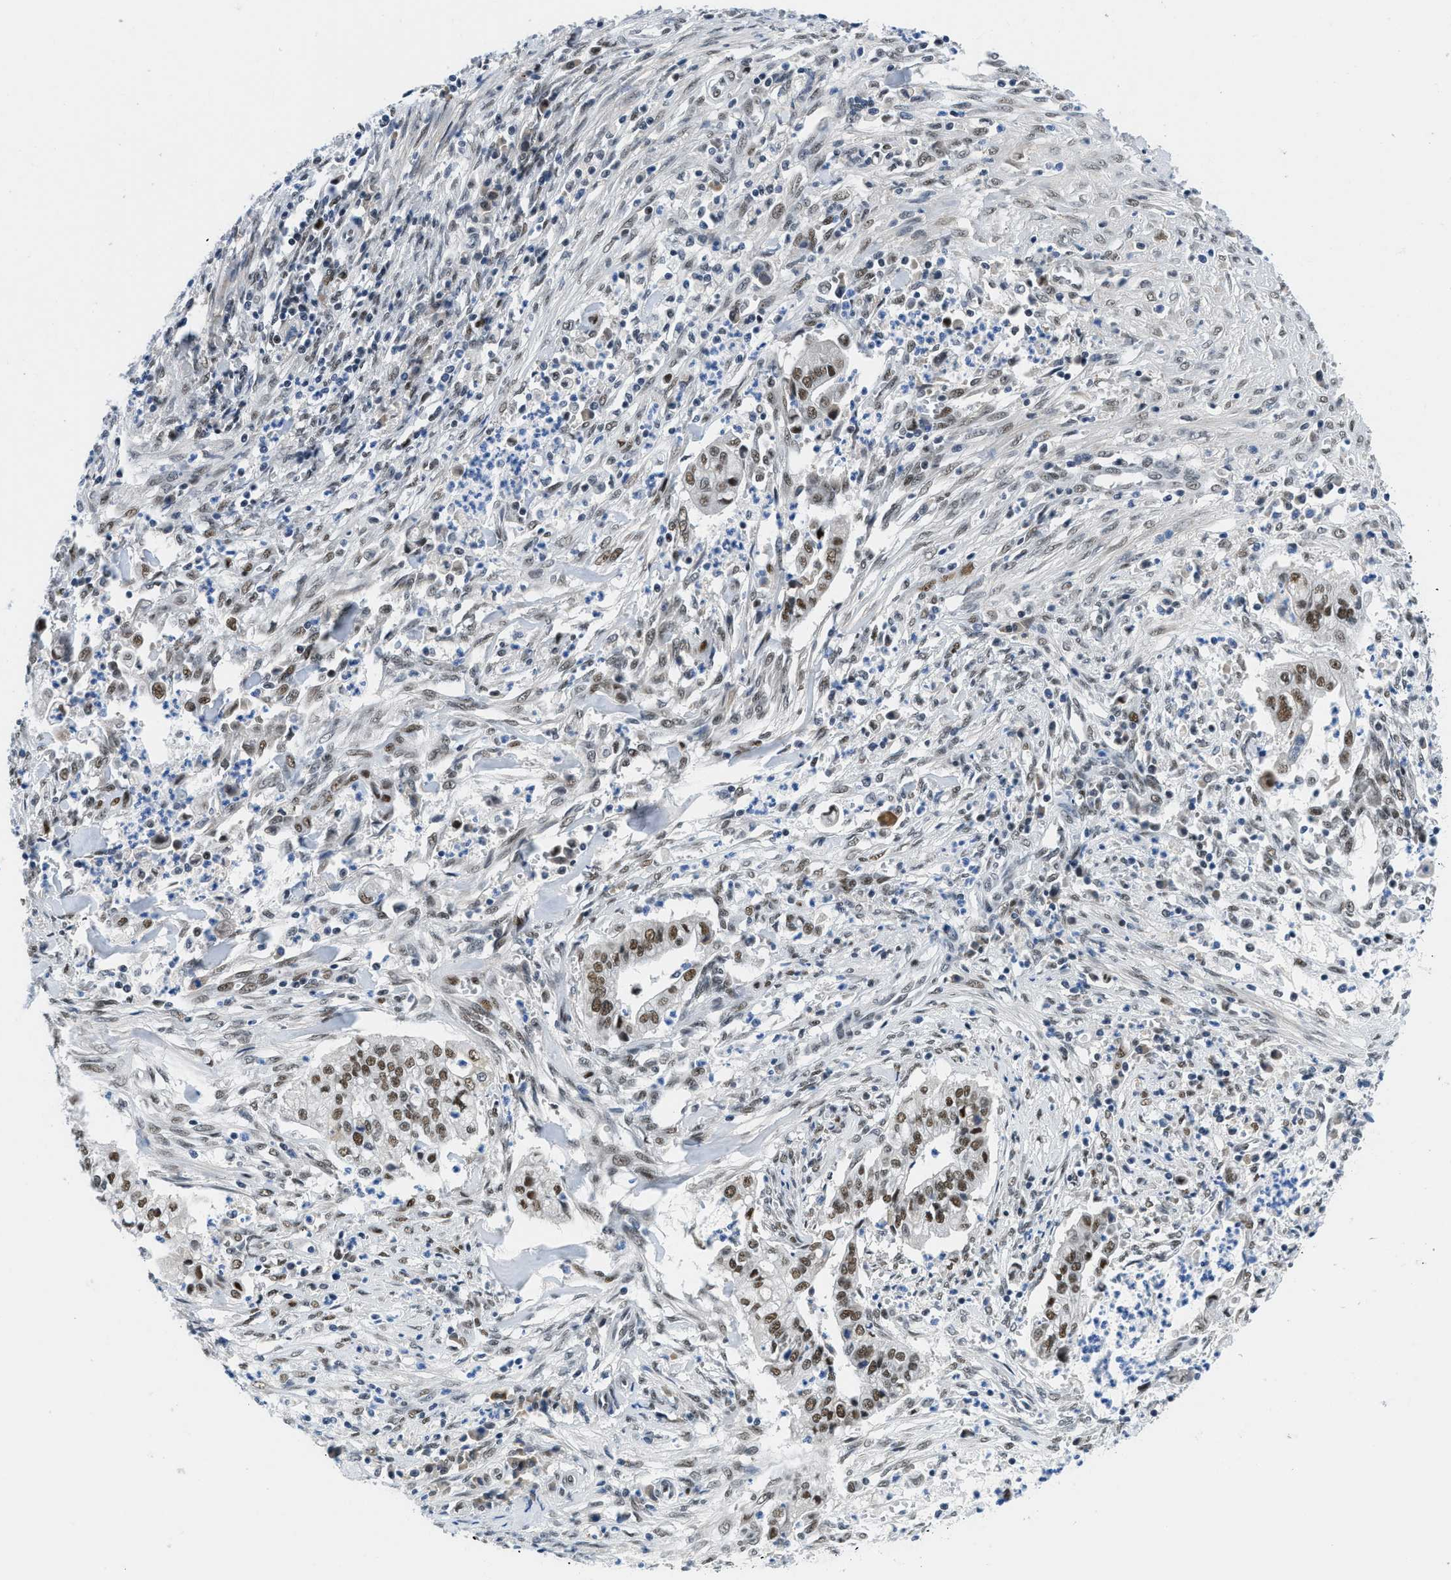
{"staining": {"intensity": "moderate", "quantity": ">75%", "location": "nuclear"}, "tissue": "cervical cancer", "cell_type": "Tumor cells", "image_type": "cancer", "snomed": [{"axis": "morphology", "description": "Adenocarcinoma, NOS"}, {"axis": "topography", "description": "Cervix"}], "caption": "Protein staining of adenocarcinoma (cervical) tissue demonstrates moderate nuclear positivity in approximately >75% of tumor cells.", "gene": "SMARCAD1", "patient": {"sex": "female", "age": 44}}